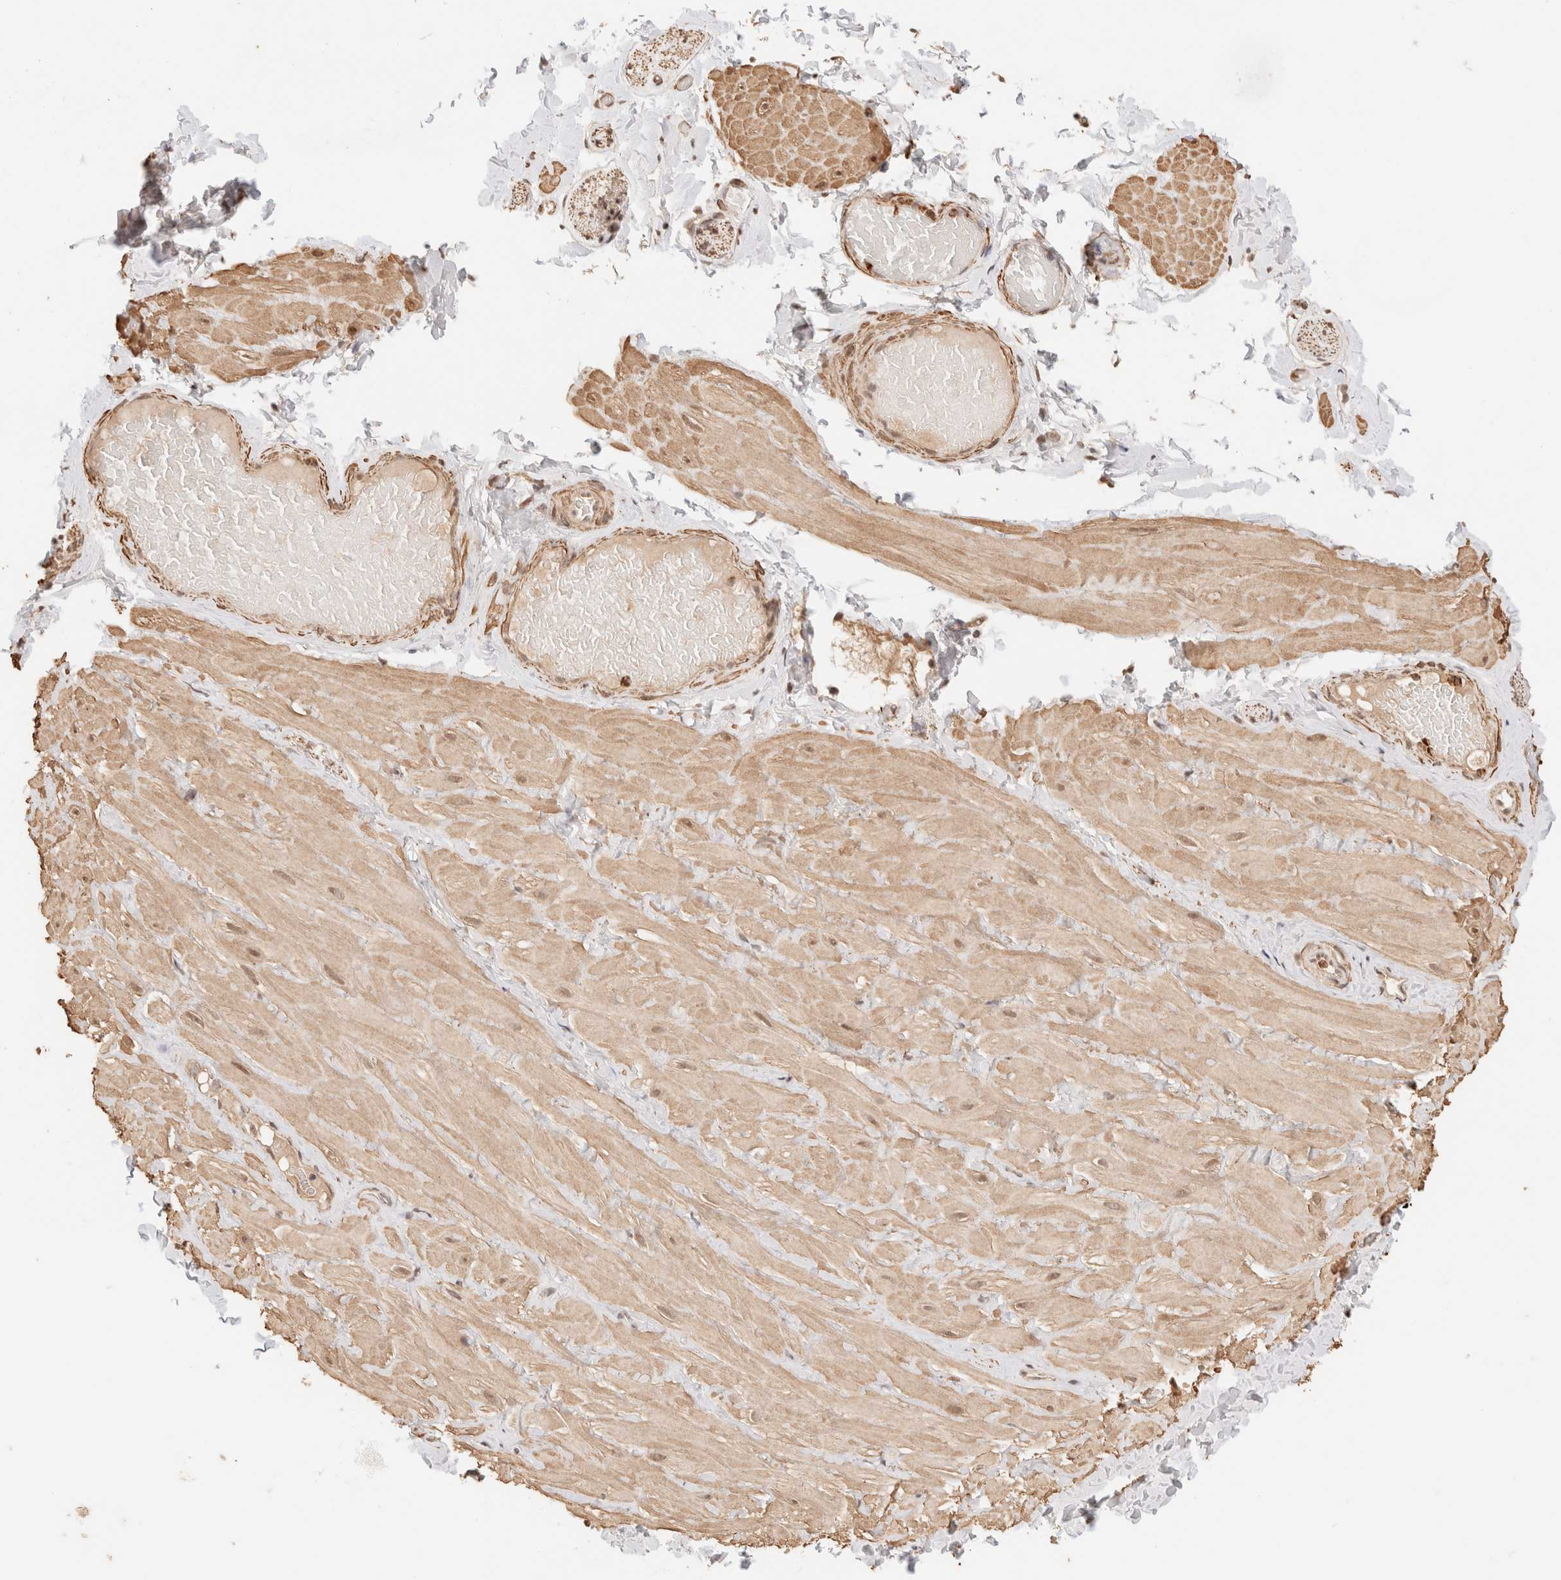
{"staining": {"intensity": "weak", "quantity": "25%-75%", "location": "cytoplasmic/membranous"}, "tissue": "adipose tissue", "cell_type": "Adipocytes", "image_type": "normal", "snomed": [{"axis": "morphology", "description": "Normal tissue, NOS"}, {"axis": "topography", "description": "Adipose tissue"}, {"axis": "topography", "description": "Vascular tissue"}, {"axis": "topography", "description": "Peripheral nerve tissue"}], "caption": "Immunohistochemistry (IHC) of unremarkable adipose tissue reveals low levels of weak cytoplasmic/membranous expression in about 25%-75% of adipocytes.", "gene": "BRPF3", "patient": {"sex": "male", "age": 25}}